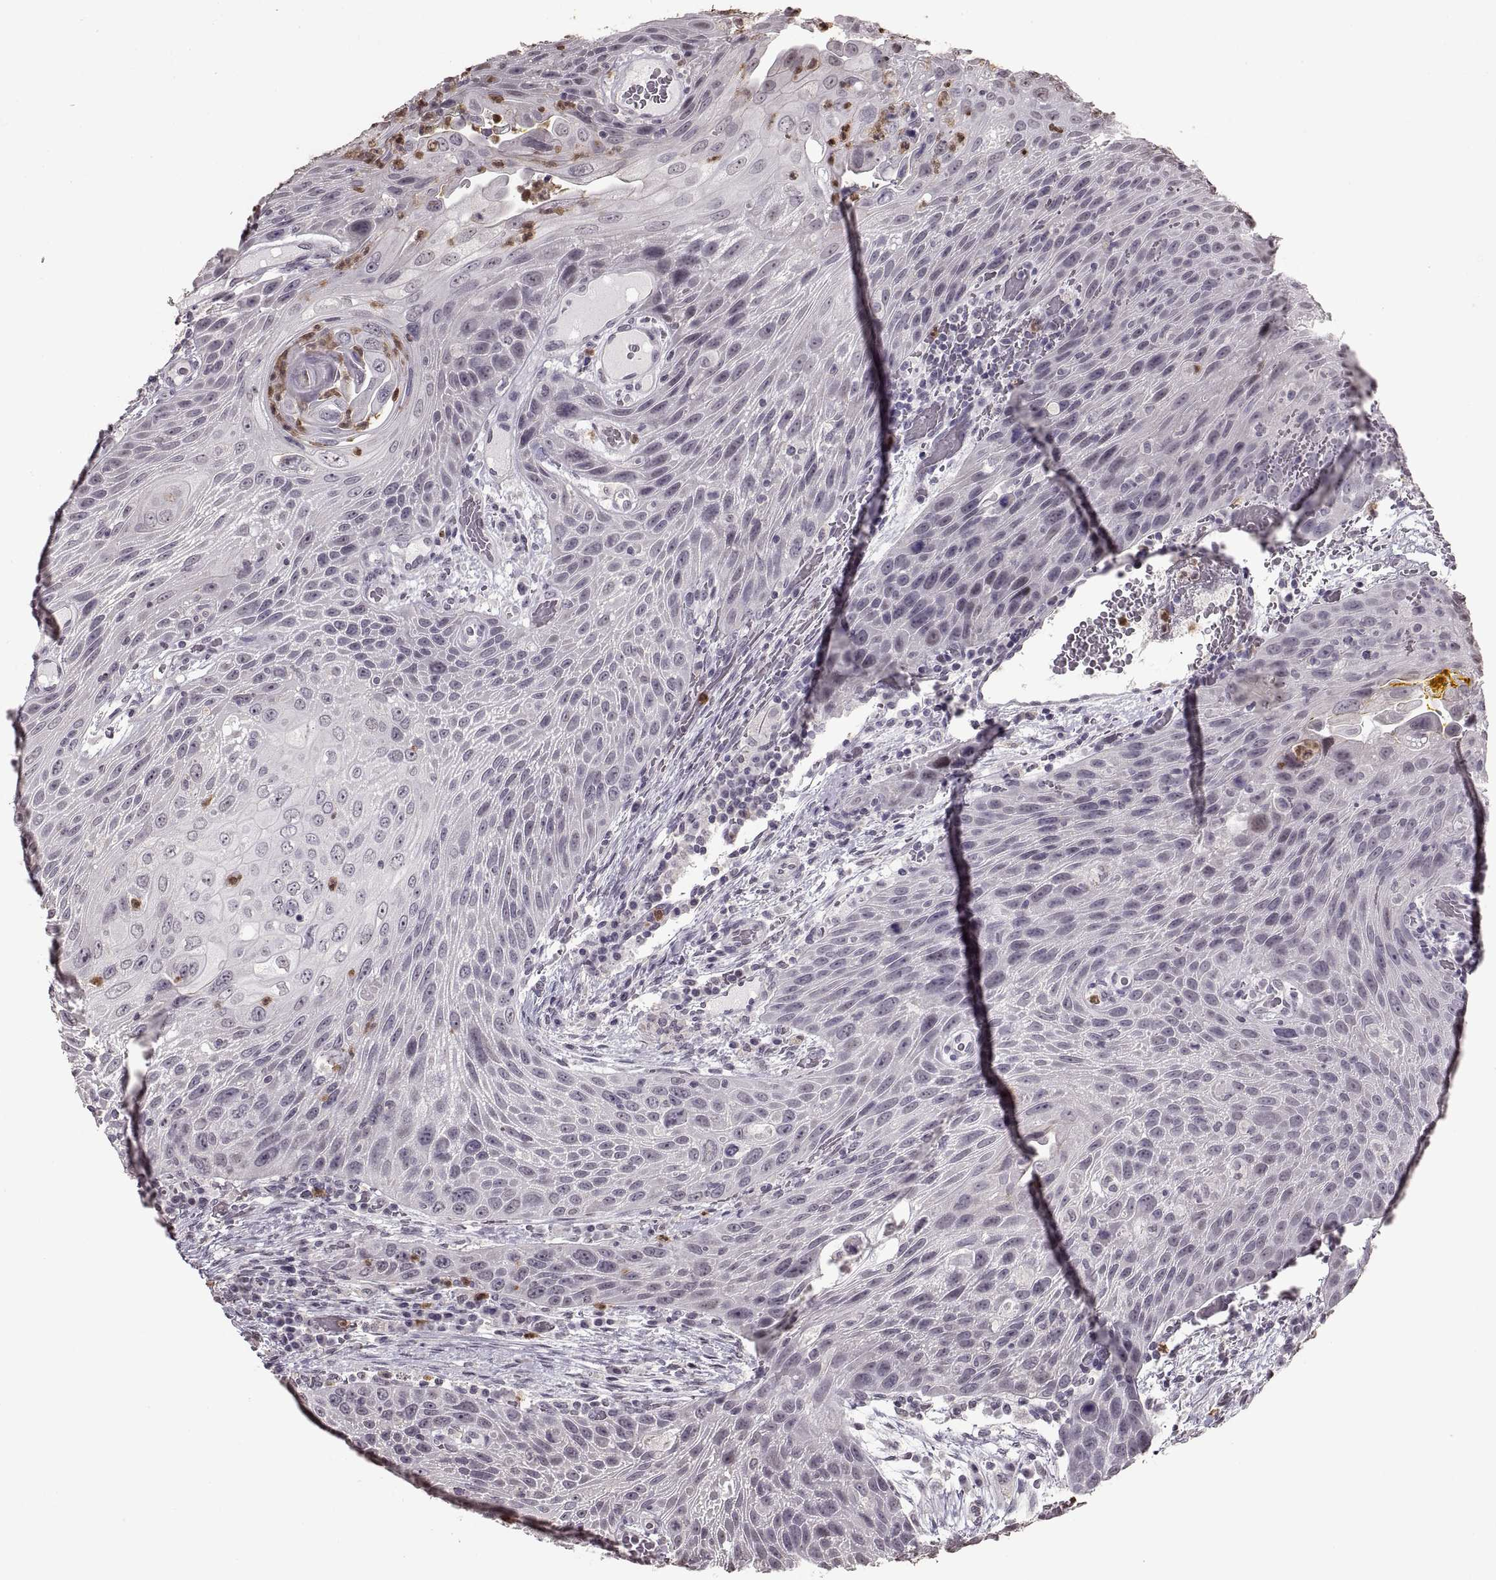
{"staining": {"intensity": "negative", "quantity": "none", "location": "none"}, "tissue": "head and neck cancer", "cell_type": "Tumor cells", "image_type": "cancer", "snomed": [{"axis": "morphology", "description": "Squamous cell carcinoma, NOS"}, {"axis": "topography", "description": "Head-Neck"}], "caption": "This is an IHC photomicrograph of head and neck squamous cell carcinoma. There is no staining in tumor cells.", "gene": "PALS1", "patient": {"sex": "male", "age": 69}}